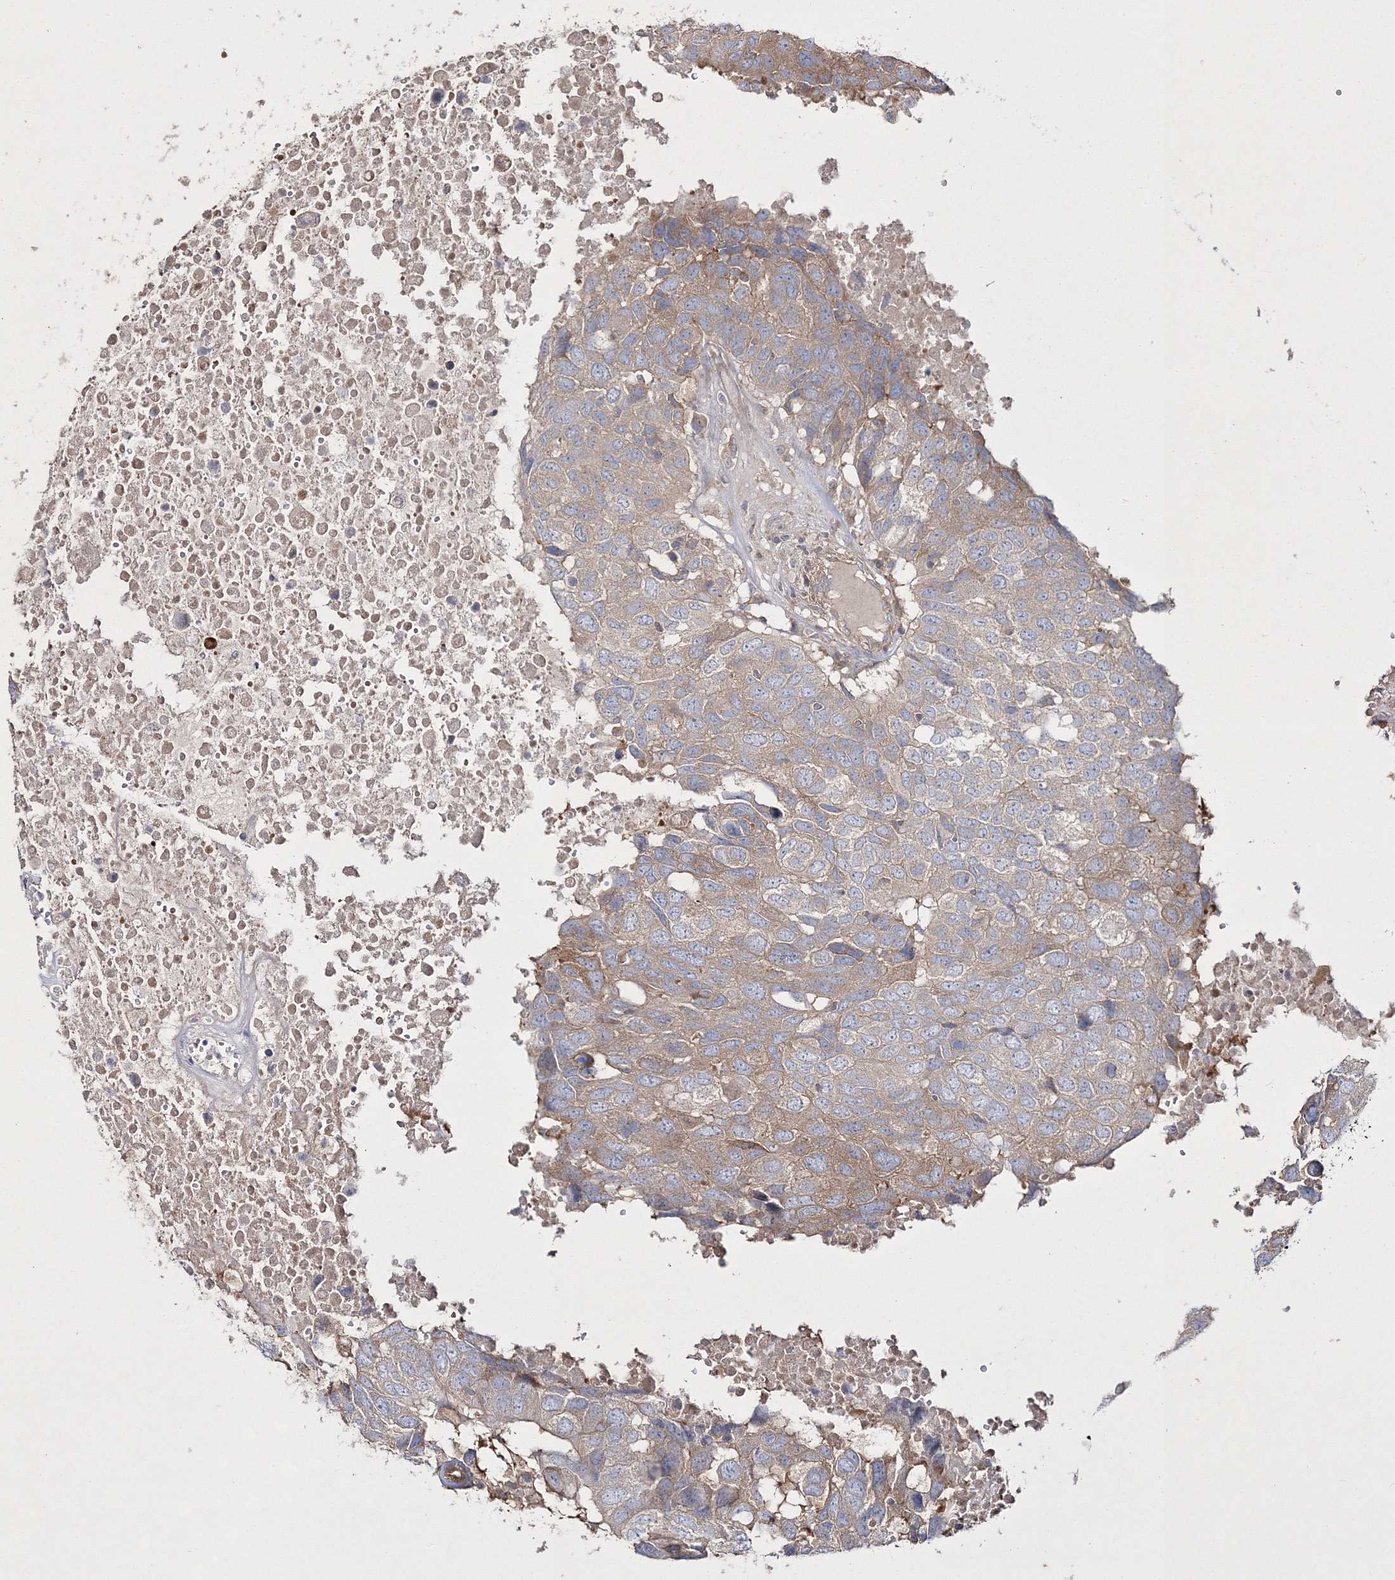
{"staining": {"intensity": "weak", "quantity": ">75%", "location": "cytoplasmic/membranous"}, "tissue": "head and neck cancer", "cell_type": "Tumor cells", "image_type": "cancer", "snomed": [{"axis": "morphology", "description": "Squamous cell carcinoma, NOS"}, {"axis": "topography", "description": "Head-Neck"}], "caption": "Immunohistochemistry (IHC) image of neoplastic tissue: head and neck cancer (squamous cell carcinoma) stained using immunohistochemistry (IHC) reveals low levels of weak protein expression localized specifically in the cytoplasmic/membranous of tumor cells, appearing as a cytoplasmic/membranous brown color.", "gene": "ZSWIM6", "patient": {"sex": "male", "age": 66}}